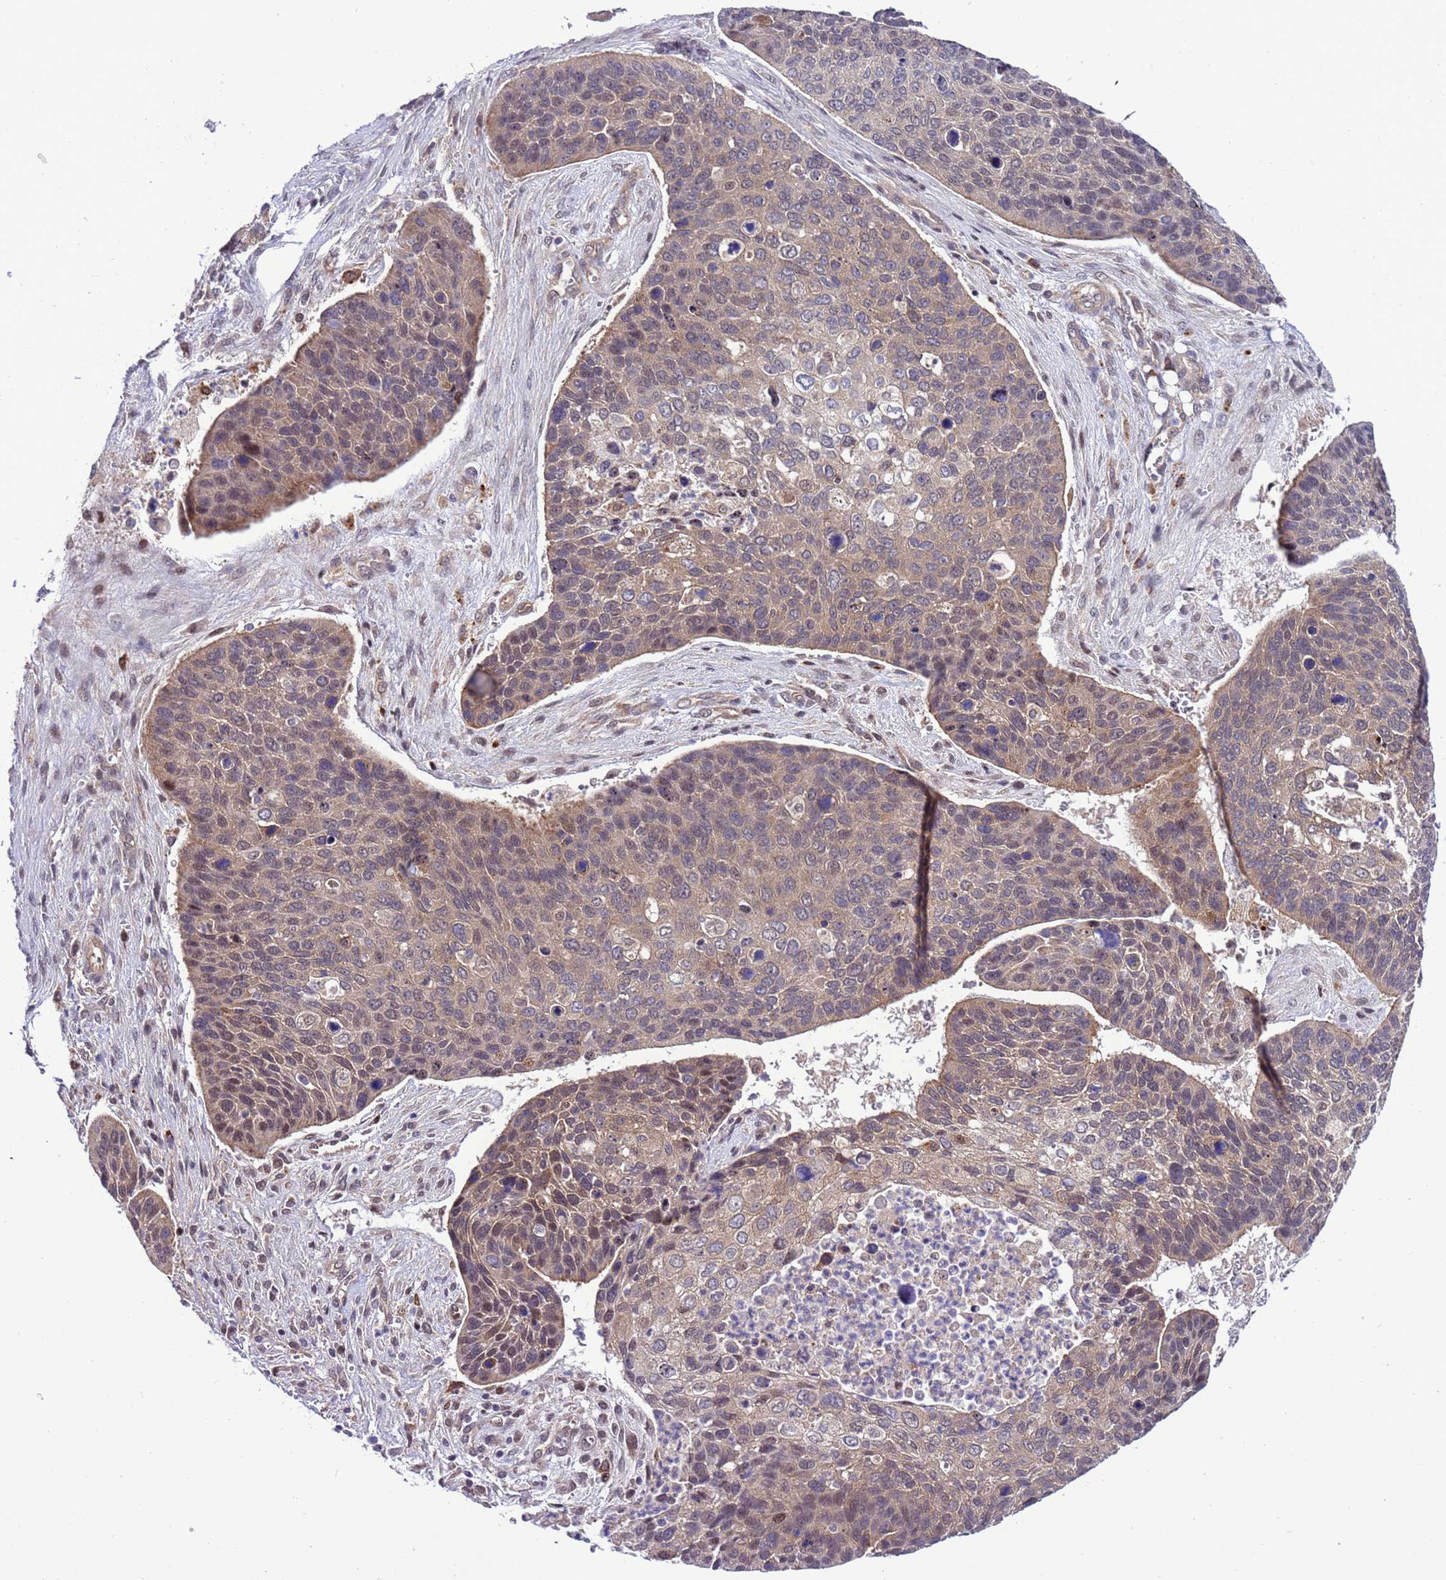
{"staining": {"intensity": "weak", "quantity": ">75%", "location": "cytoplasmic/membranous,nuclear"}, "tissue": "skin cancer", "cell_type": "Tumor cells", "image_type": "cancer", "snomed": [{"axis": "morphology", "description": "Basal cell carcinoma"}, {"axis": "topography", "description": "Skin"}], "caption": "Immunohistochemical staining of basal cell carcinoma (skin) shows low levels of weak cytoplasmic/membranous and nuclear staining in about >75% of tumor cells.", "gene": "RASD1", "patient": {"sex": "female", "age": 74}}